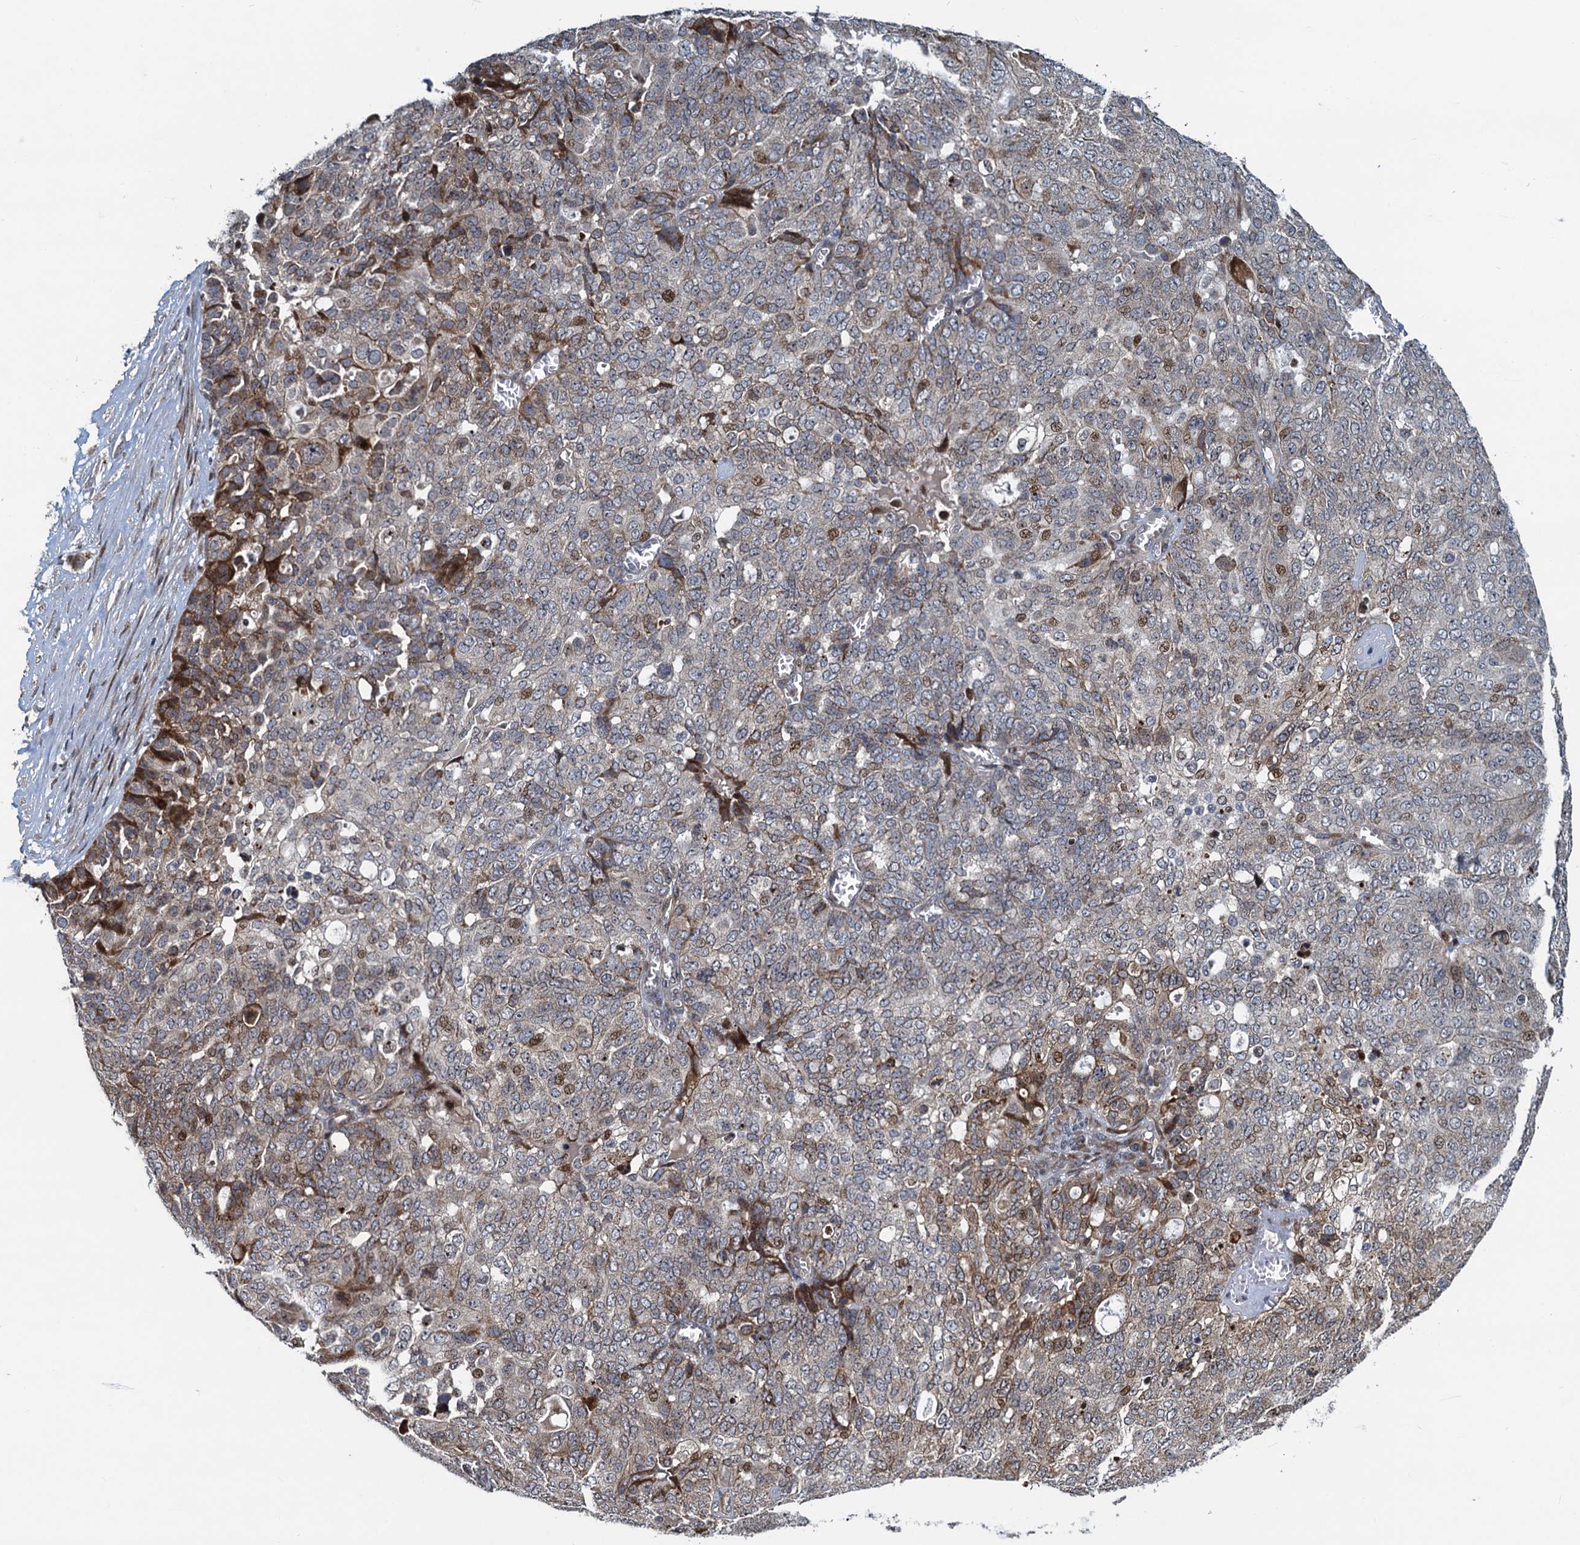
{"staining": {"intensity": "moderate", "quantity": "<25%", "location": "cytoplasmic/membranous,nuclear"}, "tissue": "ovarian cancer", "cell_type": "Tumor cells", "image_type": "cancer", "snomed": [{"axis": "morphology", "description": "Cystadenocarcinoma, serous, NOS"}, {"axis": "topography", "description": "Soft tissue"}, {"axis": "topography", "description": "Ovary"}], "caption": "Ovarian cancer (serous cystadenocarcinoma) was stained to show a protein in brown. There is low levels of moderate cytoplasmic/membranous and nuclear expression in about <25% of tumor cells. The staining is performed using DAB brown chromogen to label protein expression. The nuclei are counter-stained blue using hematoxylin.", "gene": "ATOSA", "patient": {"sex": "female", "age": 57}}